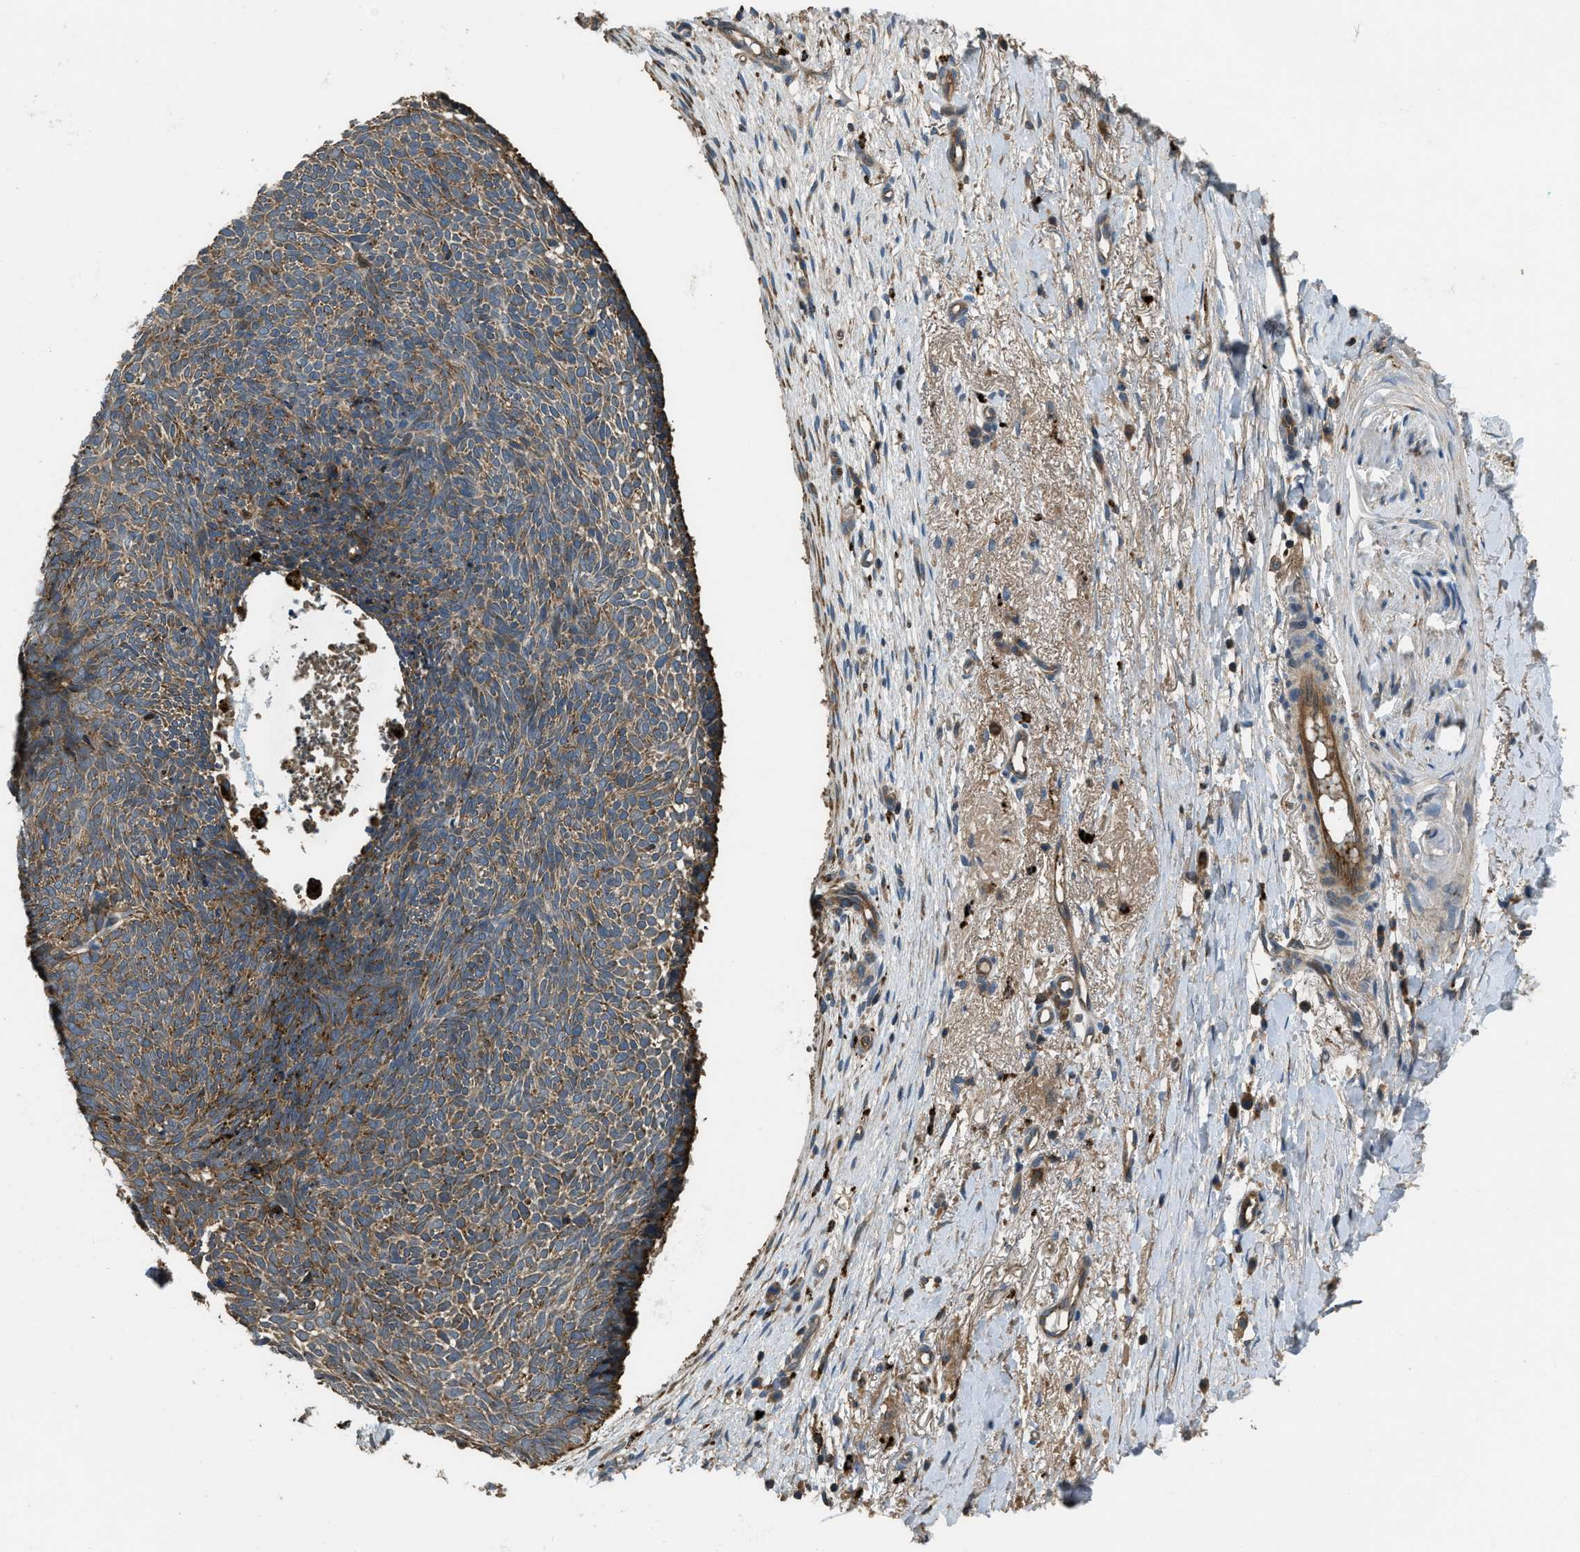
{"staining": {"intensity": "moderate", "quantity": ">75%", "location": "cytoplasmic/membranous"}, "tissue": "skin cancer", "cell_type": "Tumor cells", "image_type": "cancer", "snomed": [{"axis": "morphology", "description": "Basal cell carcinoma"}, {"axis": "topography", "description": "Skin"}], "caption": "Human basal cell carcinoma (skin) stained with a brown dye exhibits moderate cytoplasmic/membranous positive expression in approximately >75% of tumor cells.", "gene": "GGH", "patient": {"sex": "female", "age": 84}}